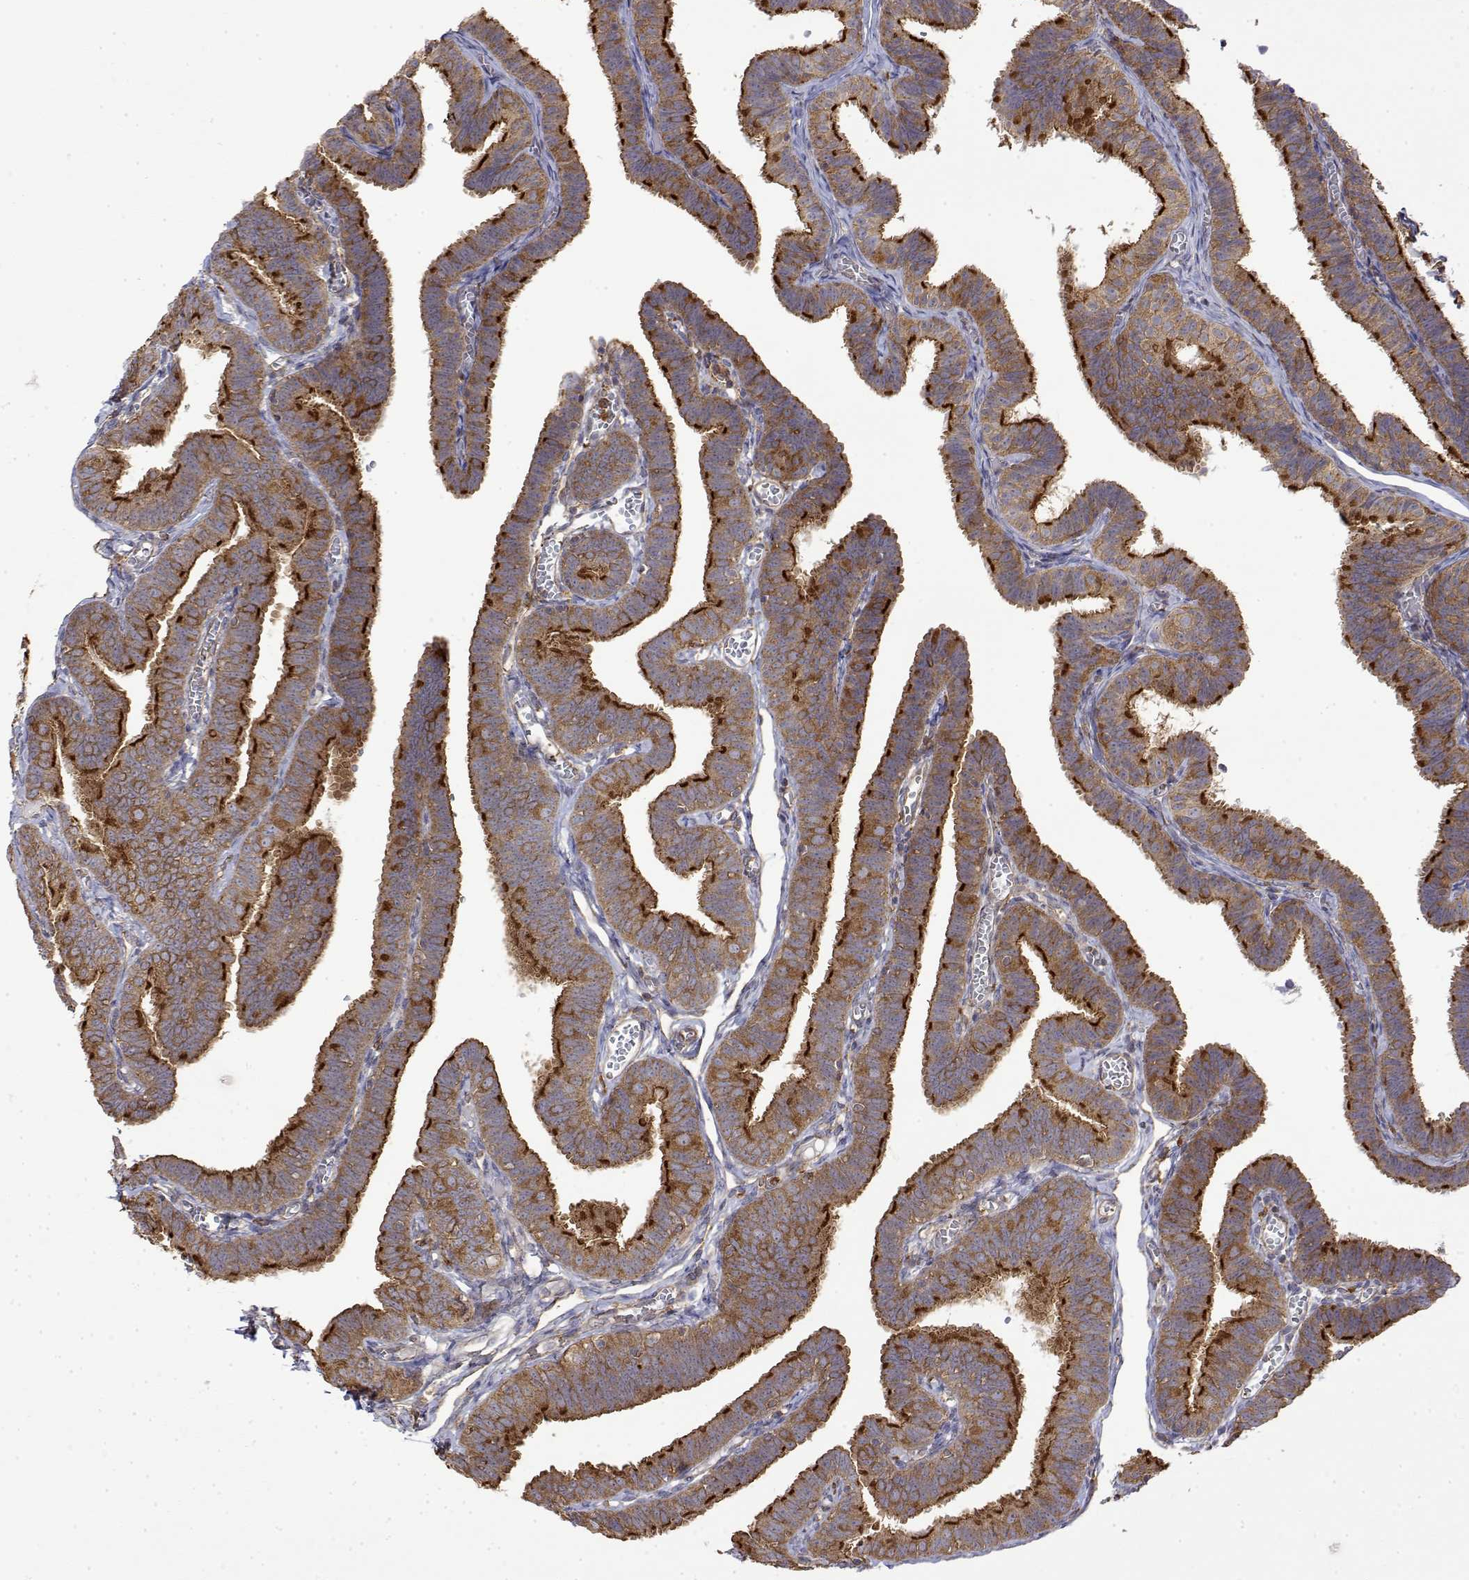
{"staining": {"intensity": "strong", "quantity": ">75%", "location": "cytoplasmic/membranous"}, "tissue": "fallopian tube", "cell_type": "Glandular cells", "image_type": "normal", "snomed": [{"axis": "morphology", "description": "Normal tissue, NOS"}, {"axis": "topography", "description": "Fallopian tube"}], "caption": "An immunohistochemistry (IHC) micrograph of normal tissue is shown. Protein staining in brown shows strong cytoplasmic/membranous positivity in fallopian tube within glandular cells.", "gene": "PACSIN2", "patient": {"sex": "female", "age": 25}}